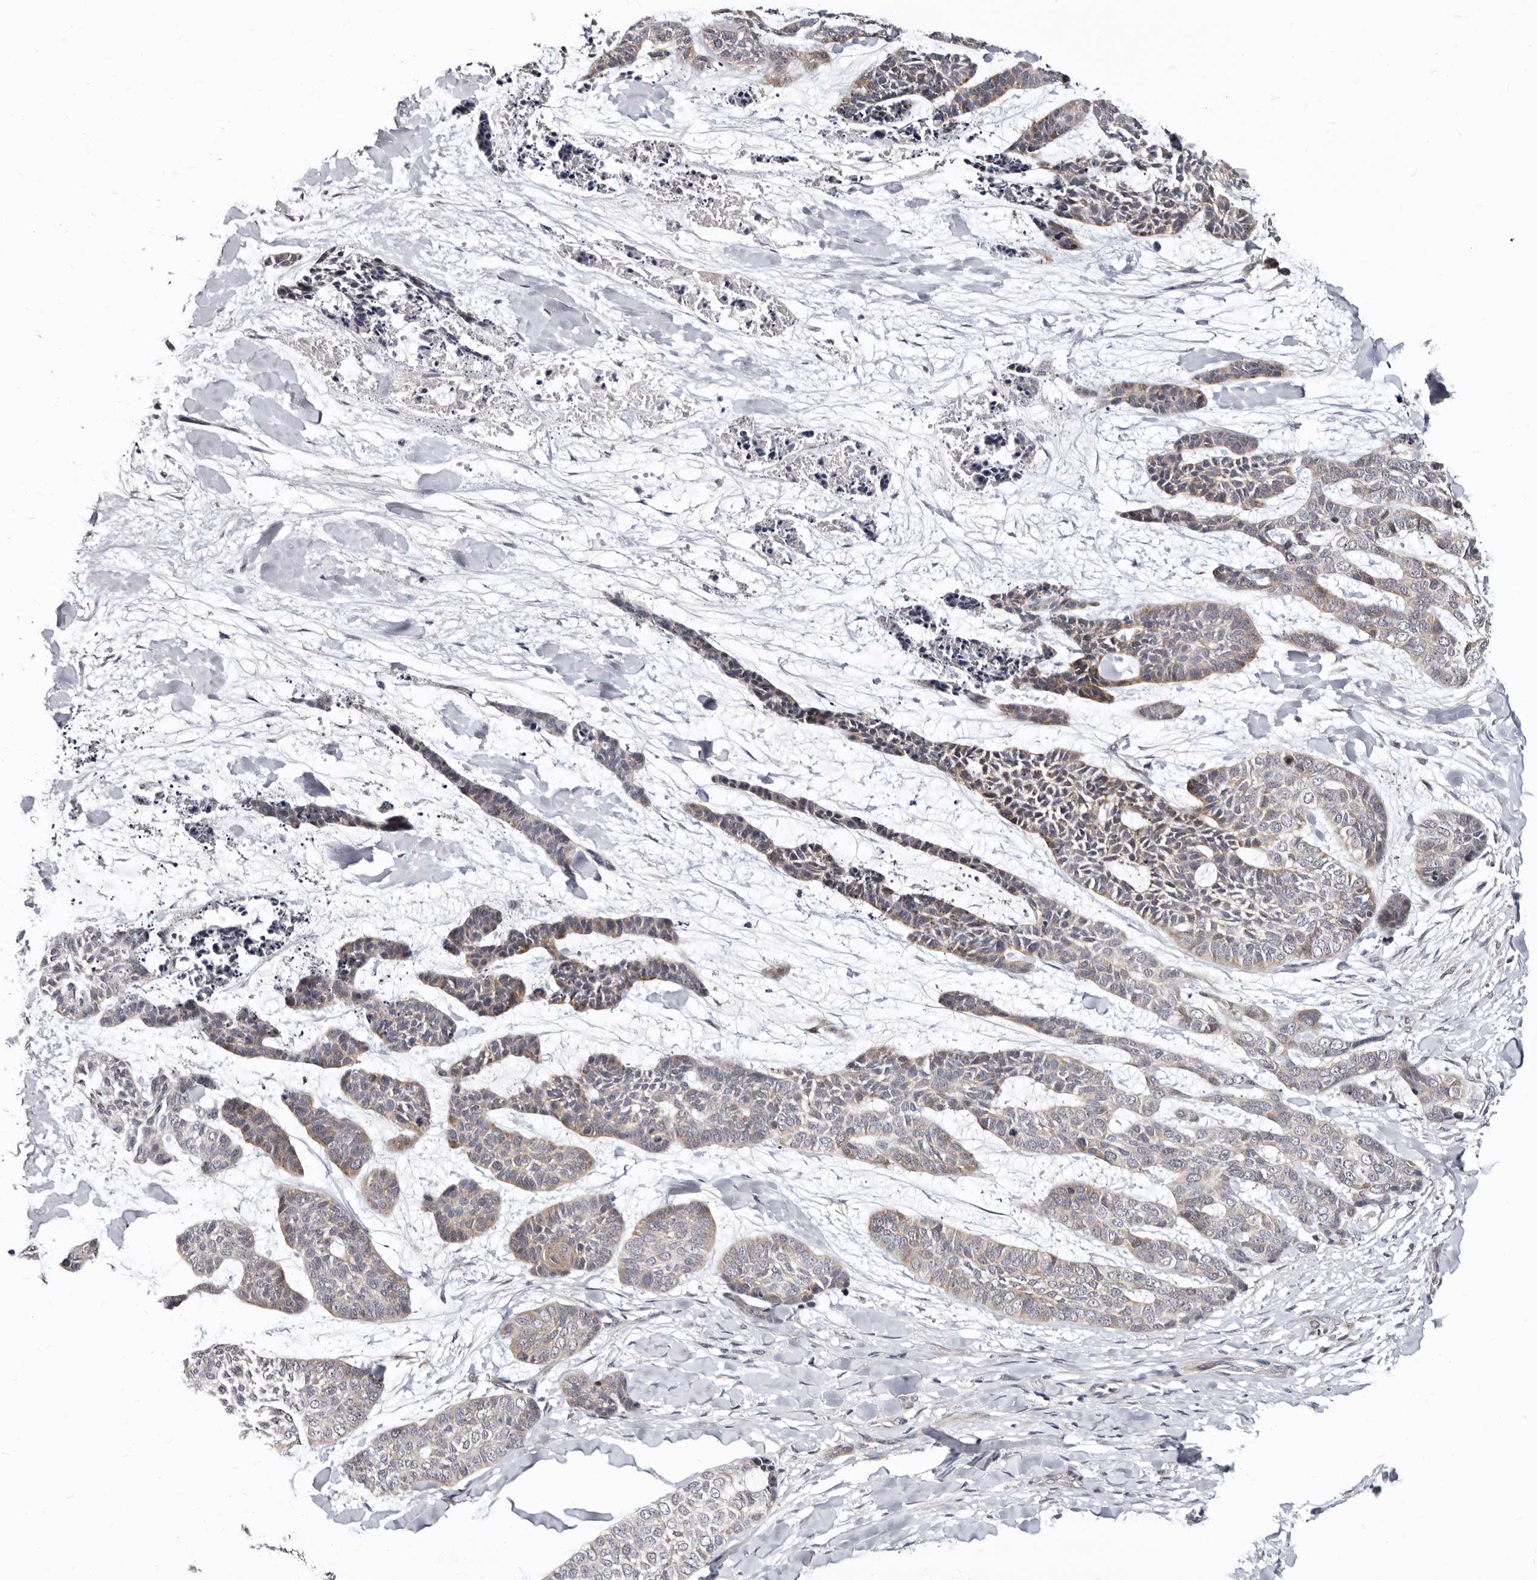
{"staining": {"intensity": "weak", "quantity": "25%-75%", "location": "cytoplasmic/membranous"}, "tissue": "skin cancer", "cell_type": "Tumor cells", "image_type": "cancer", "snomed": [{"axis": "morphology", "description": "Basal cell carcinoma"}, {"axis": "topography", "description": "Skin"}], "caption": "Tumor cells demonstrate low levels of weak cytoplasmic/membranous staining in about 25%-75% of cells in human skin basal cell carcinoma.", "gene": "KLHL4", "patient": {"sex": "female", "age": 64}}